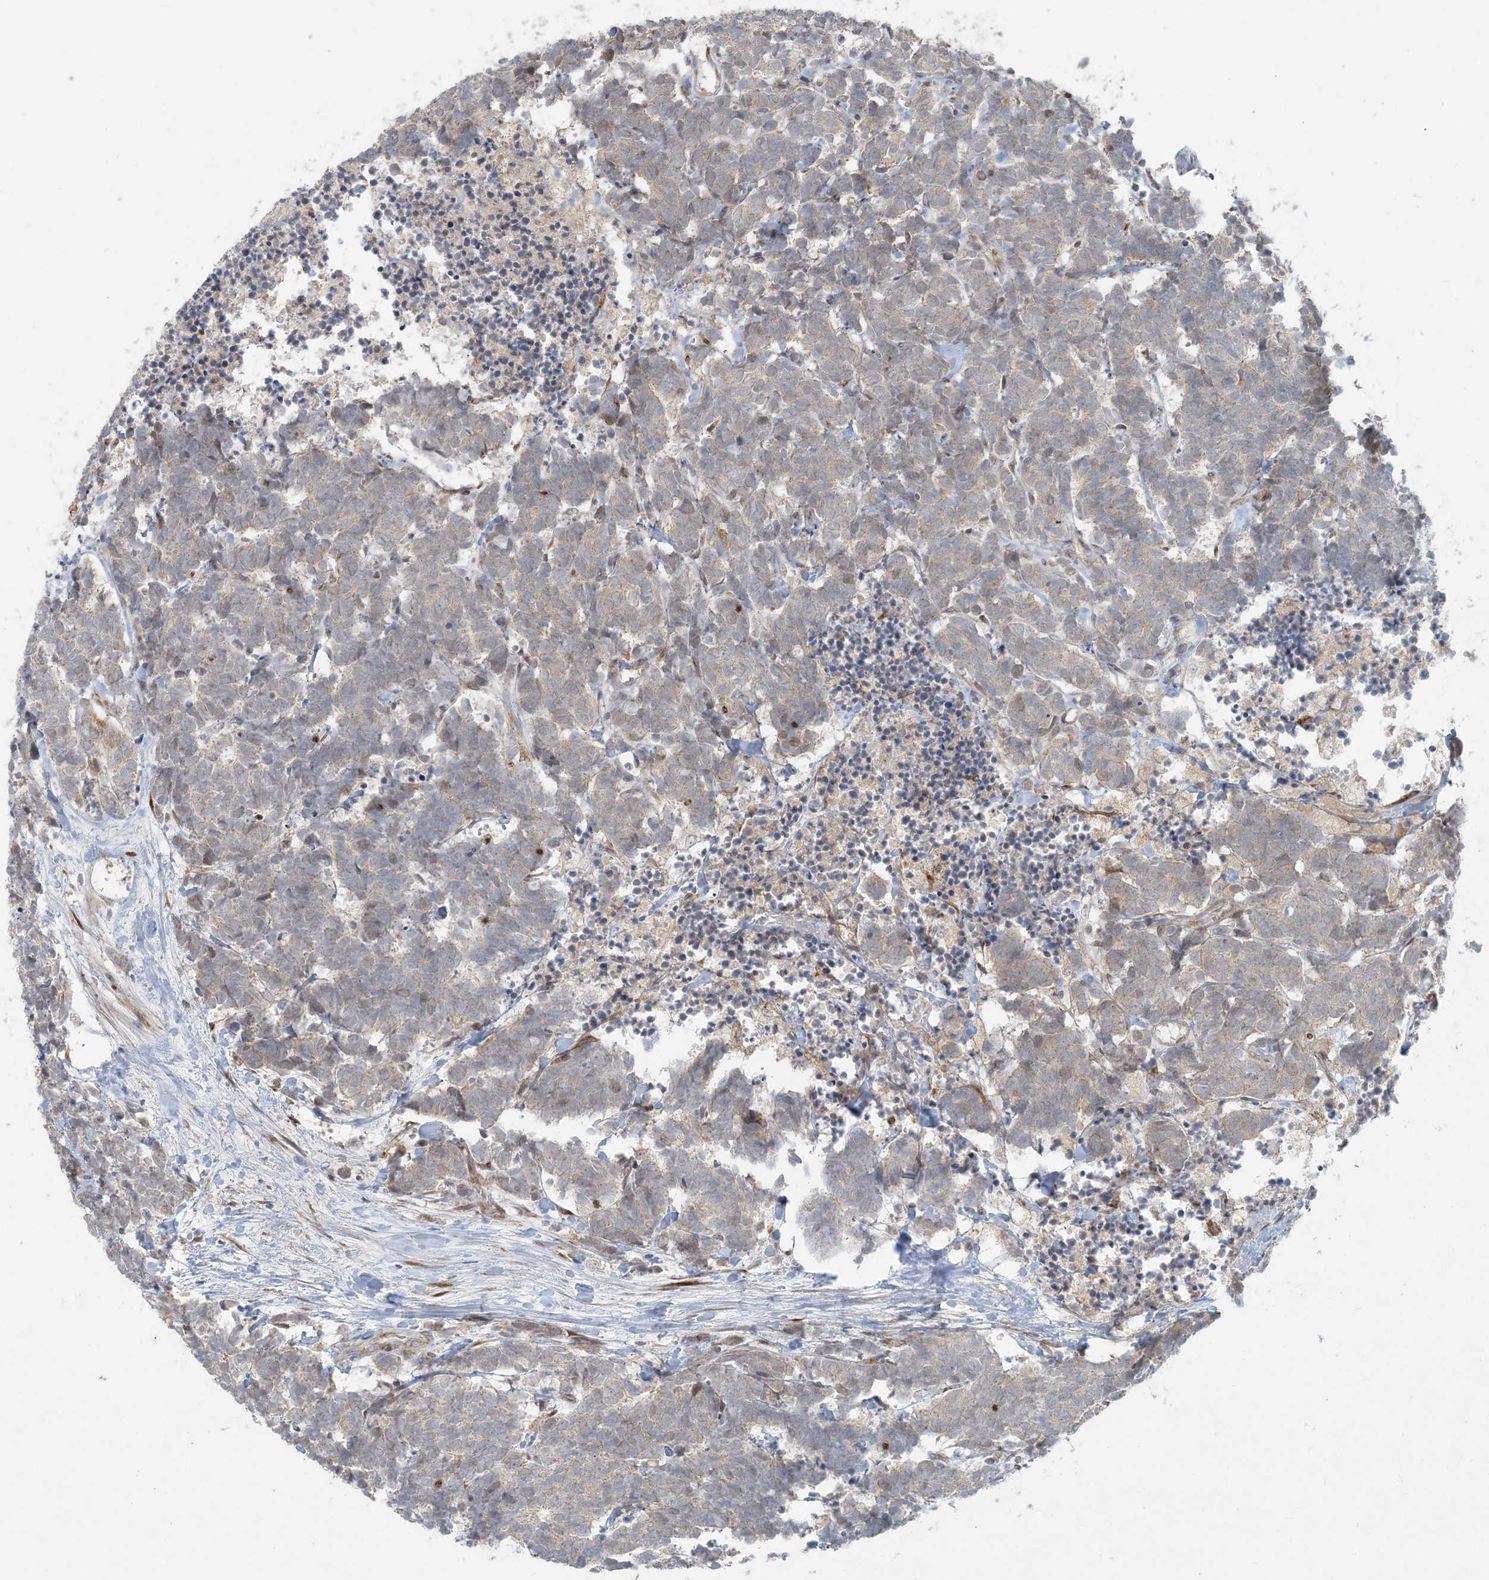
{"staining": {"intensity": "weak", "quantity": ">75%", "location": "cytoplasmic/membranous"}, "tissue": "carcinoid", "cell_type": "Tumor cells", "image_type": "cancer", "snomed": [{"axis": "morphology", "description": "Carcinoma, NOS"}, {"axis": "morphology", "description": "Carcinoid, malignant, NOS"}, {"axis": "topography", "description": "Urinary bladder"}], "caption": "Carcinoid tissue reveals weak cytoplasmic/membranous expression in approximately >75% of tumor cells", "gene": "HACL1", "patient": {"sex": "male", "age": 57}}